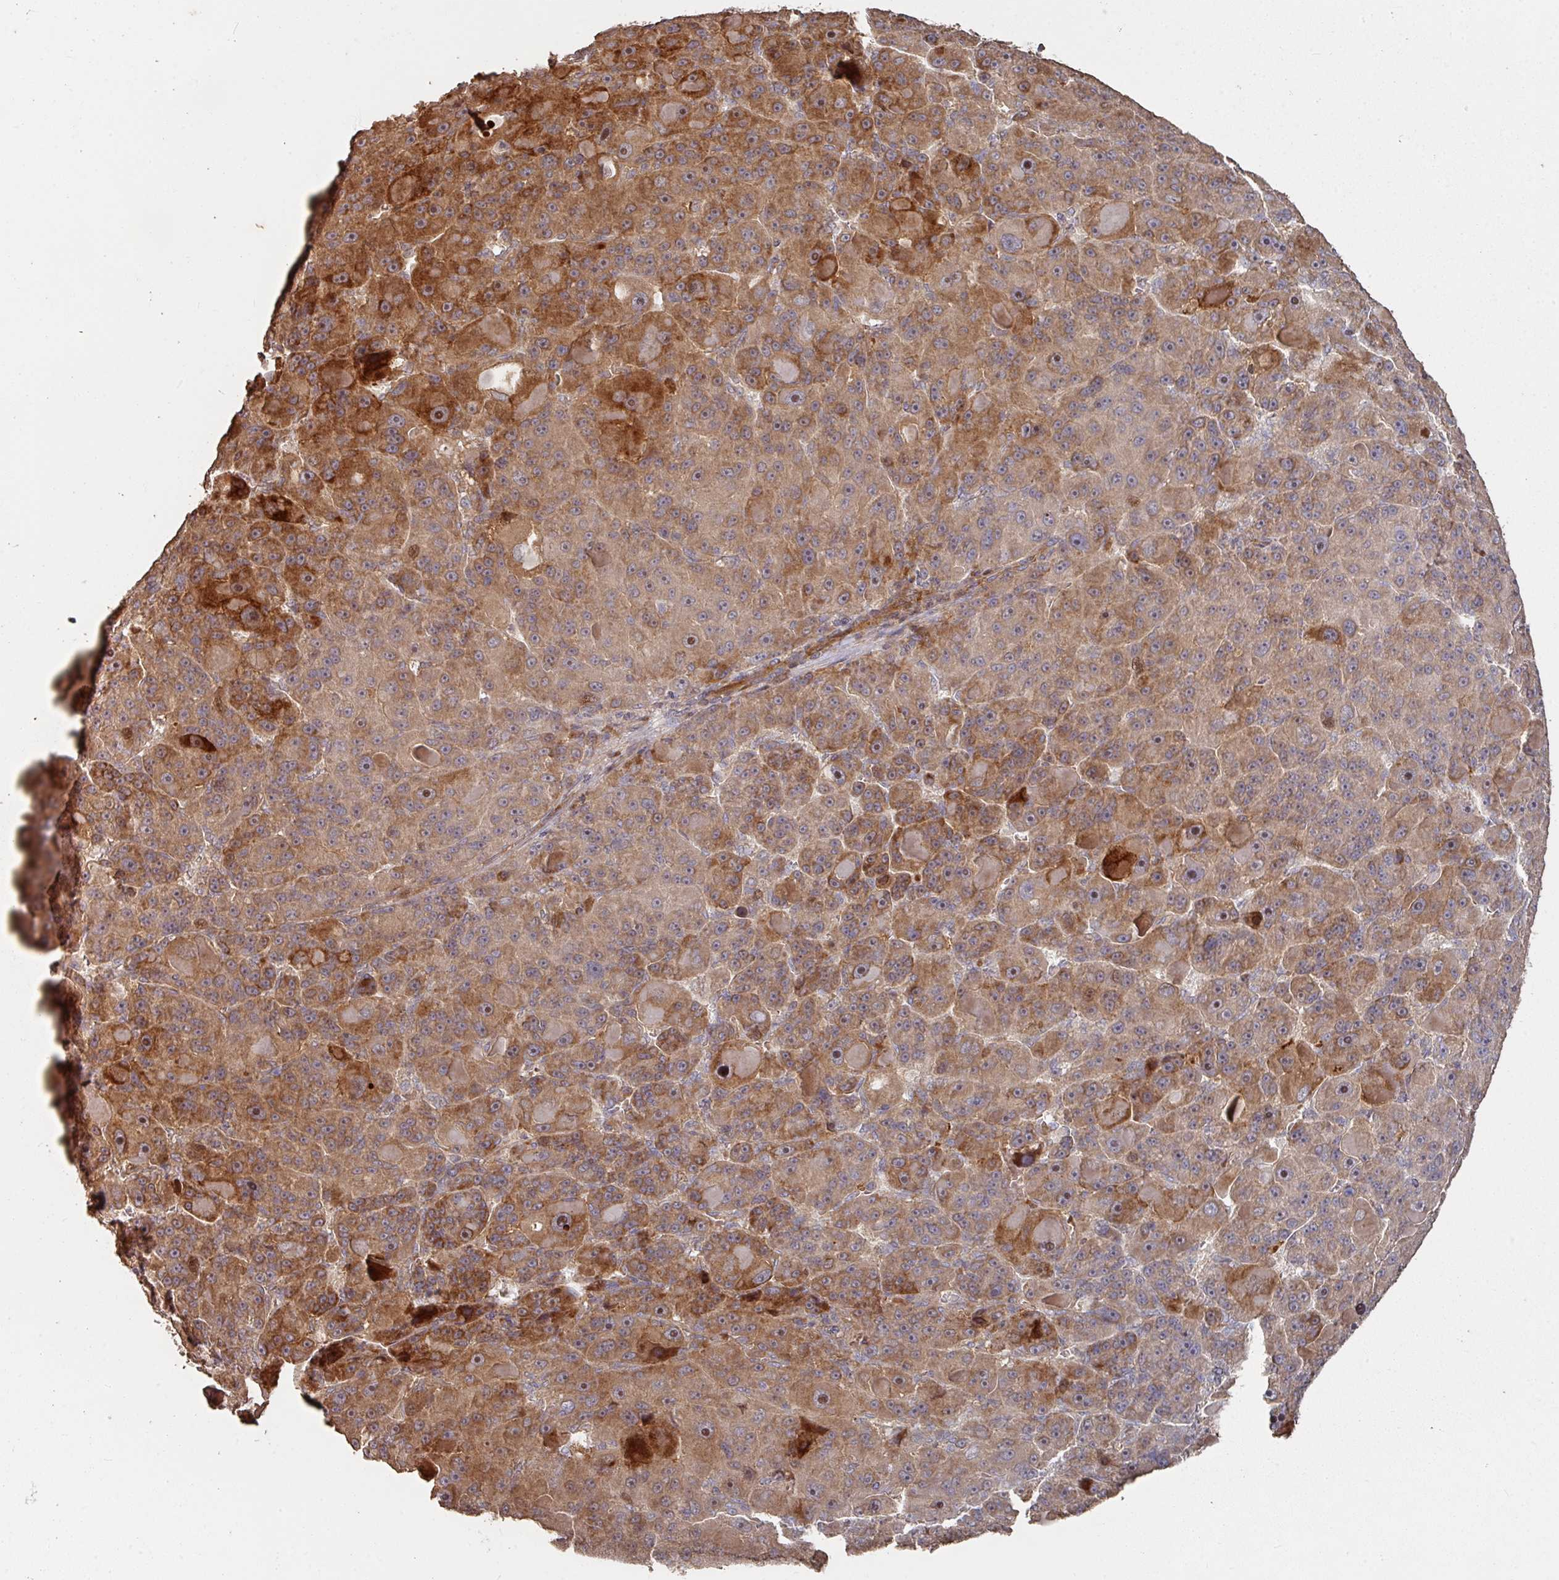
{"staining": {"intensity": "moderate", "quantity": ">75%", "location": "cytoplasmic/membranous"}, "tissue": "liver cancer", "cell_type": "Tumor cells", "image_type": "cancer", "snomed": [{"axis": "morphology", "description": "Carcinoma, Hepatocellular, NOS"}, {"axis": "topography", "description": "Liver"}], "caption": "Liver cancer (hepatocellular carcinoma) tissue shows moderate cytoplasmic/membranous expression in approximately >75% of tumor cells, visualized by immunohistochemistry. (DAB IHC with brightfield microscopy, high magnification).", "gene": "CA7", "patient": {"sex": "male", "age": 76}}